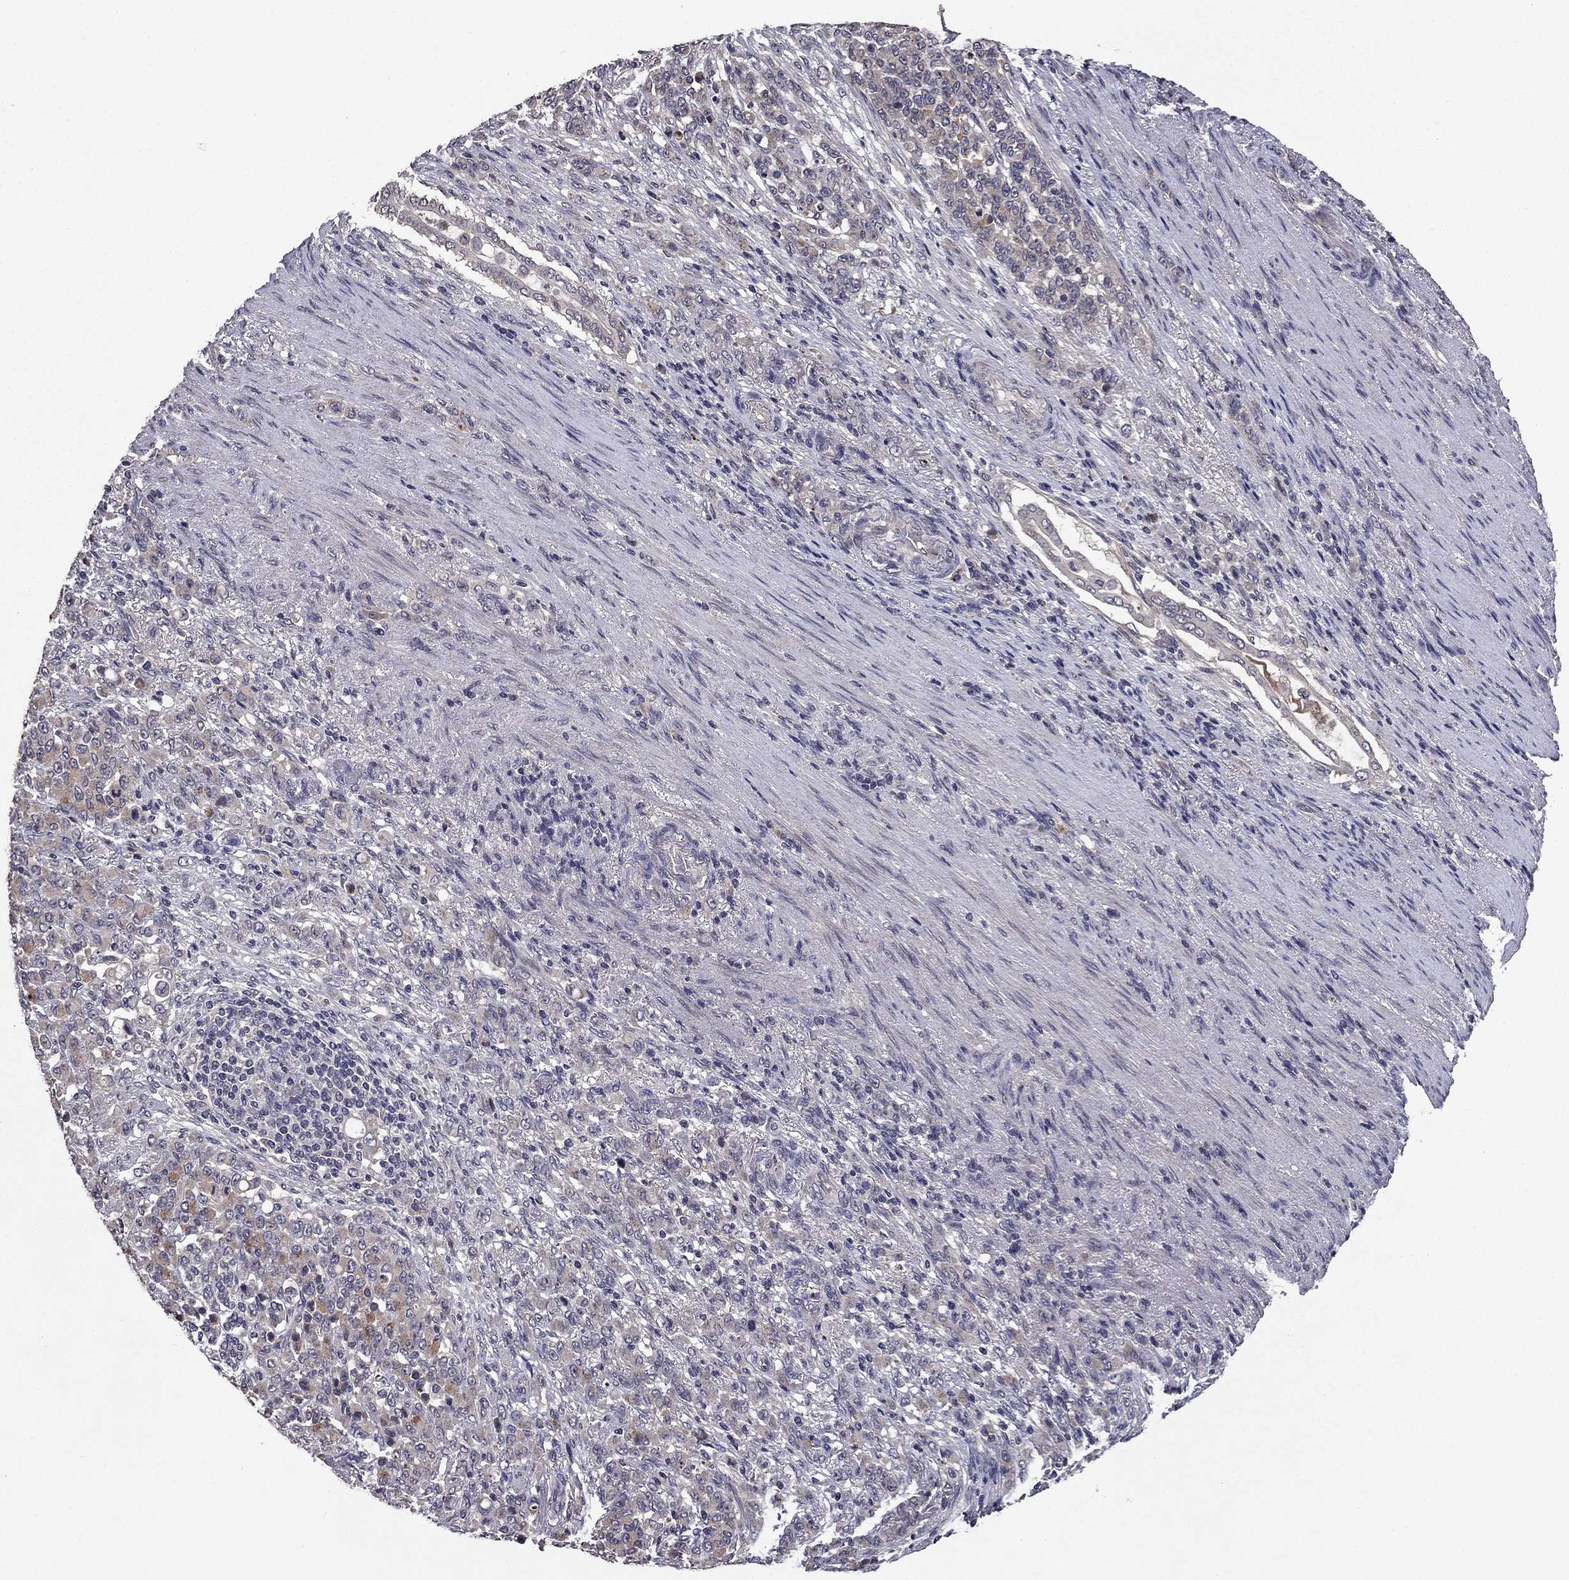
{"staining": {"intensity": "weak", "quantity": "<25%", "location": "cytoplasmic/membranous"}, "tissue": "stomach cancer", "cell_type": "Tumor cells", "image_type": "cancer", "snomed": [{"axis": "morphology", "description": "Normal tissue, NOS"}, {"axis": "morphology", "description": "Adenocarcinoma, NOS"}, {"axis": "topography", "description": "Stomach"}], "caption": "Immunohistochemical staining of human stomach cancer demonstrates no significant expression in tumor cells.", "gene": "PROS1", "patient": {"sex": "female", "age": 79}}